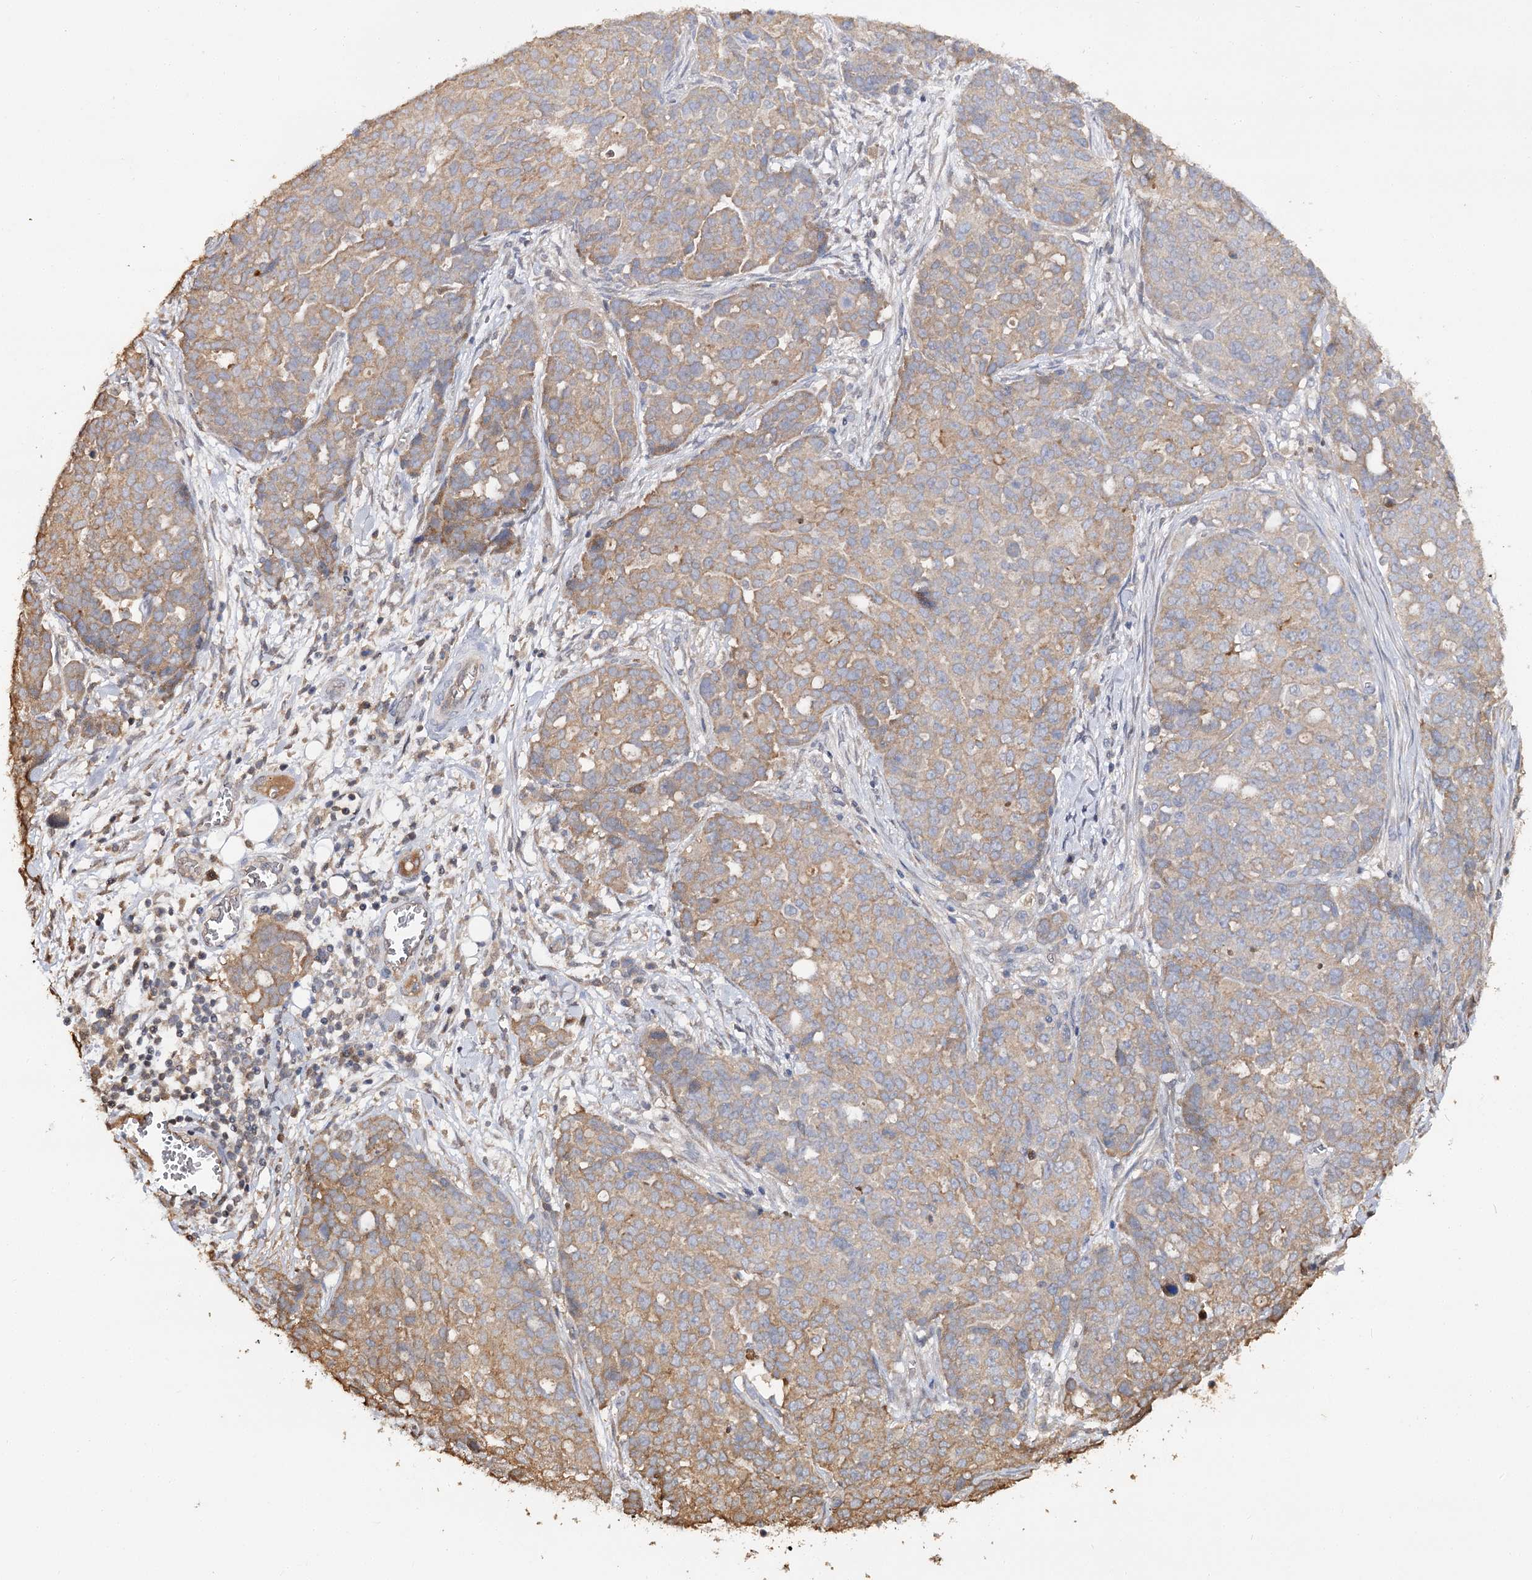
{"staining": {"intensity": "moderate", "quantity": ">75%", "location": "cytoplasmic/membranous"}, "tissue": "ovarian cancer", "cell_type": "Tumor cells", "image_type": "cancer", "snomed": [{"axis": "morphology", "description": "Cystadenocarcinoma, serous, NOS"}, {"axis": "topography", "description": "Soft tissue"}, {"axis": "topography", "description": "Ovary"}], "caption": "Moderate cytoplasmic/membranous expression is present in about >75% of tumor cells in ovarian serous cystadenocarcinoma. (DAB (3,3'-diaminobenzidine) IHC with brightfield microscopy, high magnification).", "gene": "ARL13A", "patient": {"sex": "female", "age": 57}}